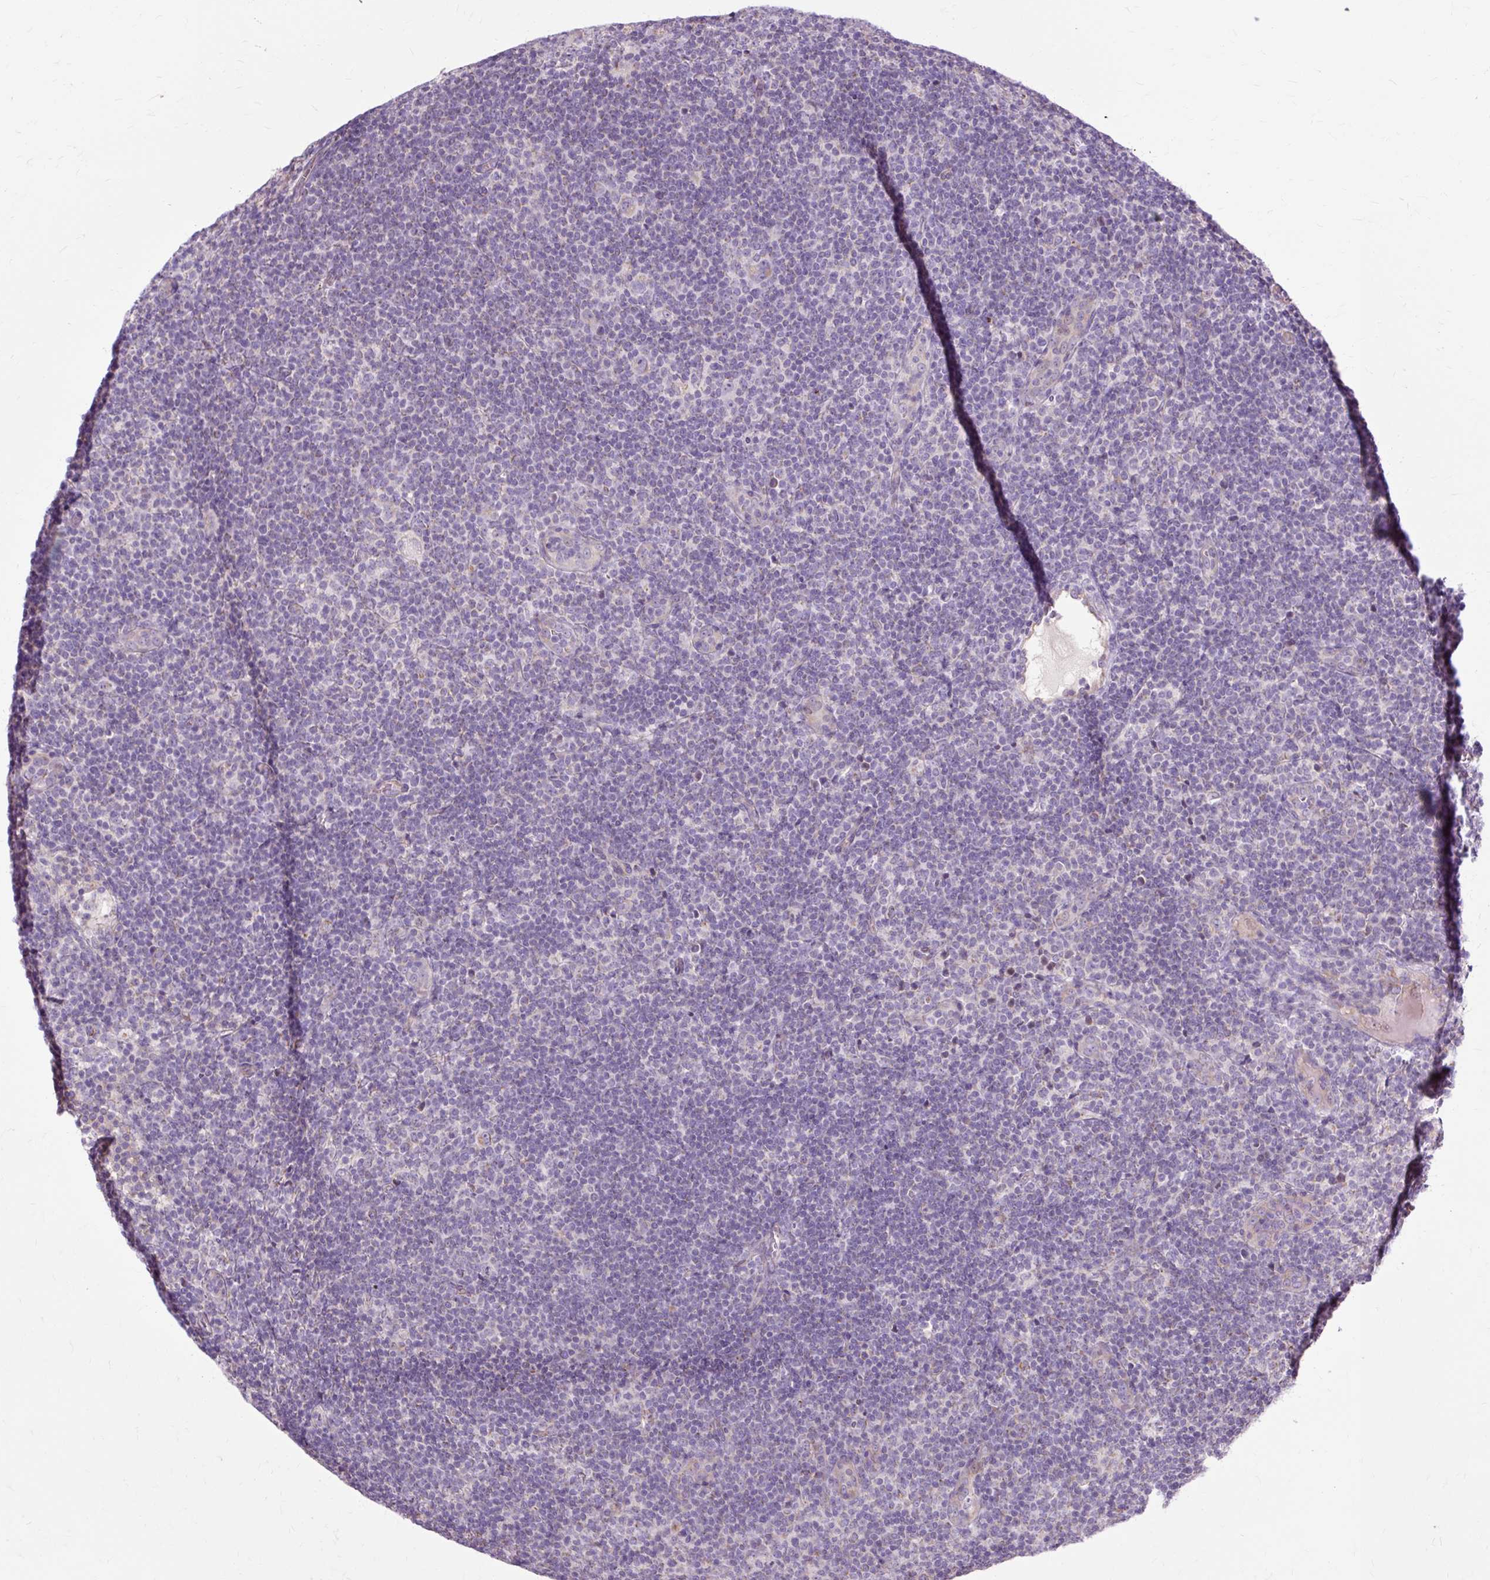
{"staining": {"intensity": "negative", "quantity": "none", "location": "none"}, "tissue": "lymphoma", "cell_type": "Tumor cells", "image_type": "cancer", "snomed": [{"axis": "morphology", "description": "Hodgkin's disease, NOS"}, {"axis": "topography", "description": "Lymph node"}], "caption": "High power microscopy micrograph of an immunohistochemistry (IHC) image of Hodgkin's disease, revealing no significant positivity in tumor cells.", "gene": "PDZD2", "patient": {"sex": "female", "age": 57}}